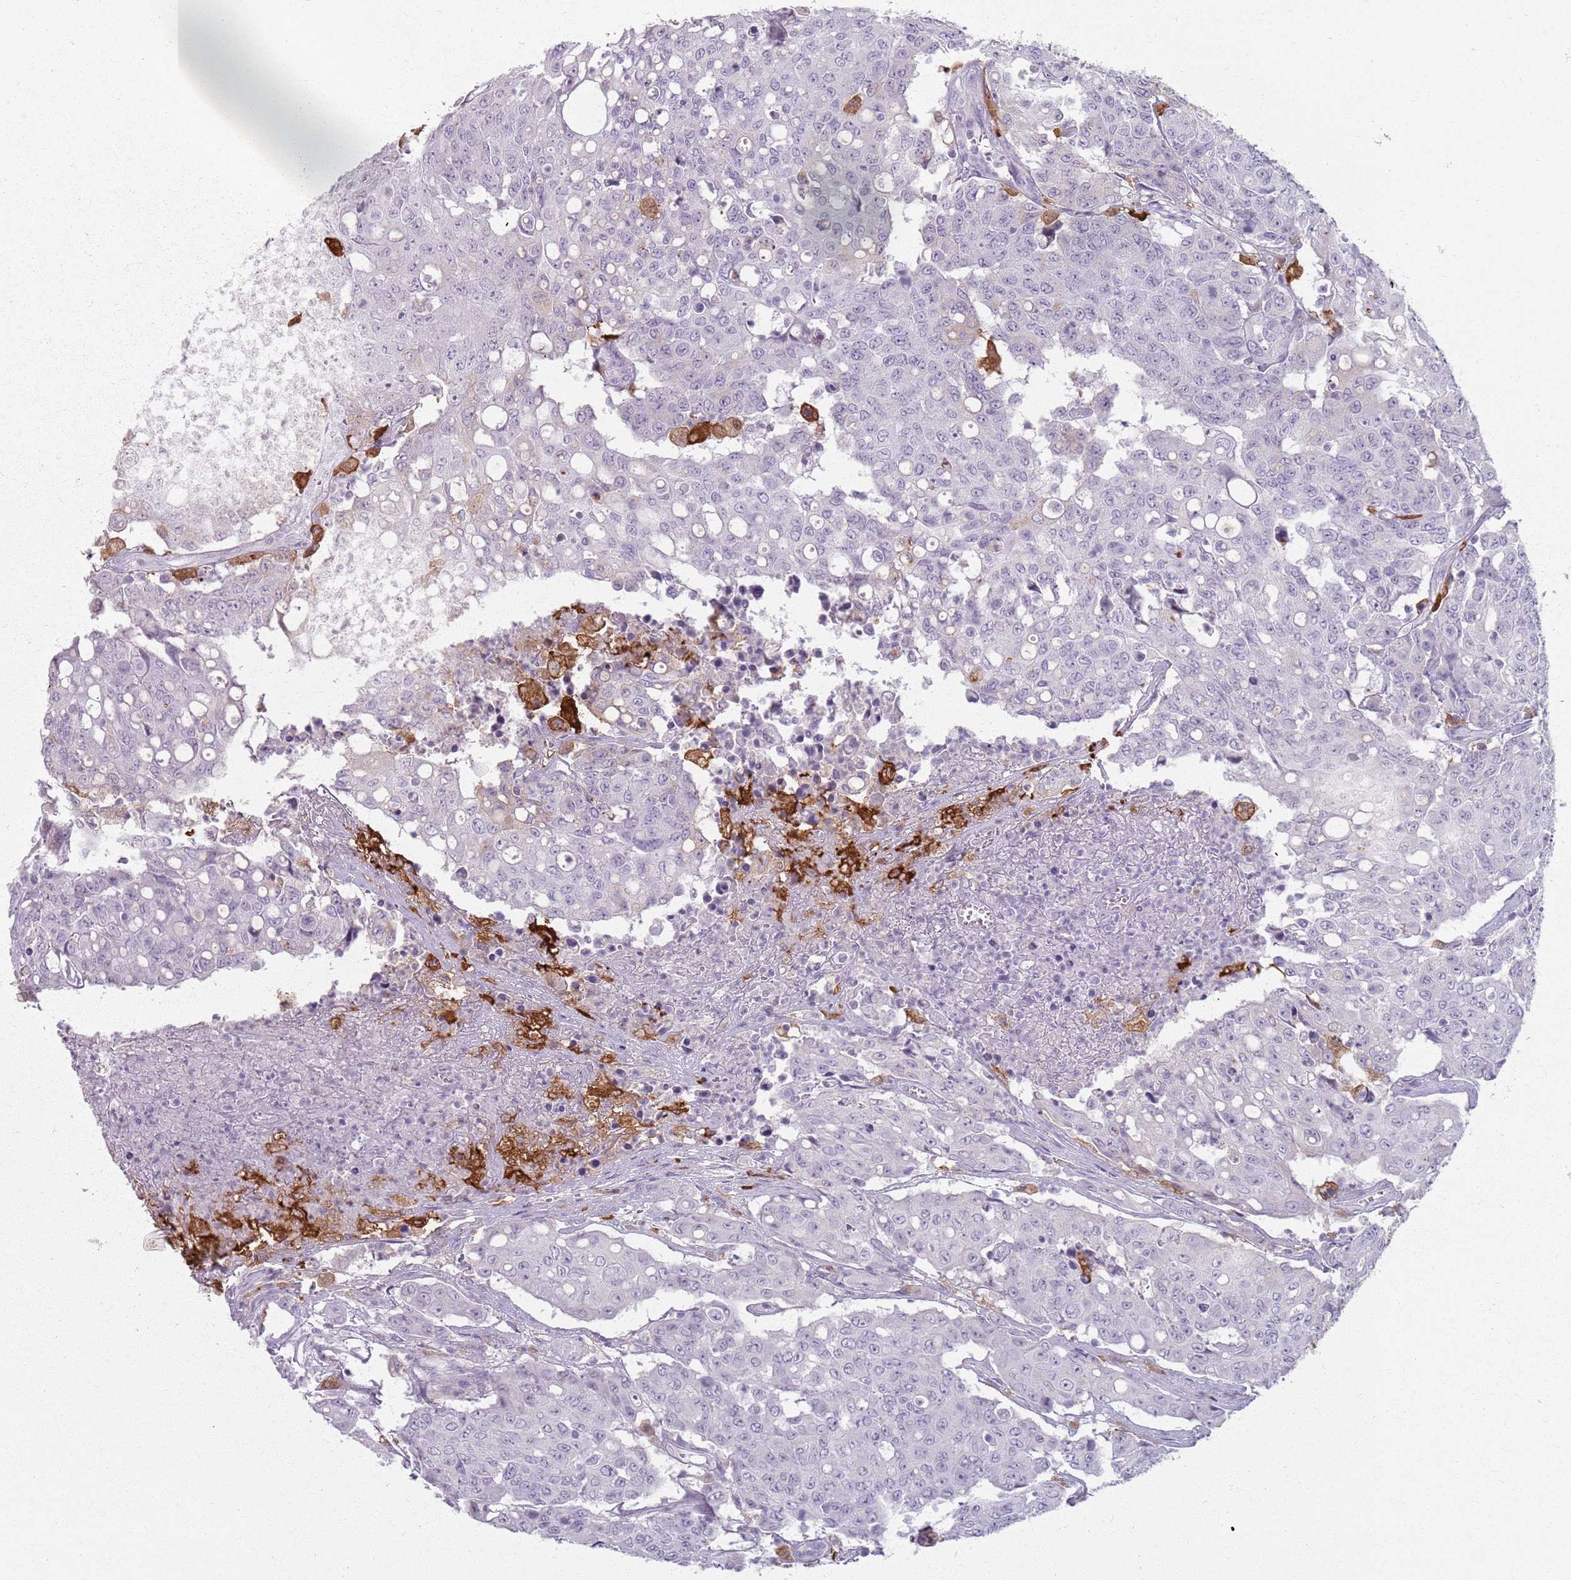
{"staining": {"intensity": "negative", "quantity": "none", "location": "none"}, "tissue": "colorectal cancer", "cell_type": "Tumor cells", "image_type": "cancer", "snomed": [{"axis": "morphology", "description": "Adenocarcinoma, NOS"}, {"axis": "topography", "description": "Colon"}], "caption": "Human colorectal adenocarcinoma stained for a protein using immunohistochemistry (IHC) exhibits no staining in tumor cells.", "gene": "GDPGP1", "patient": {"sex": "male", "age": 51}}